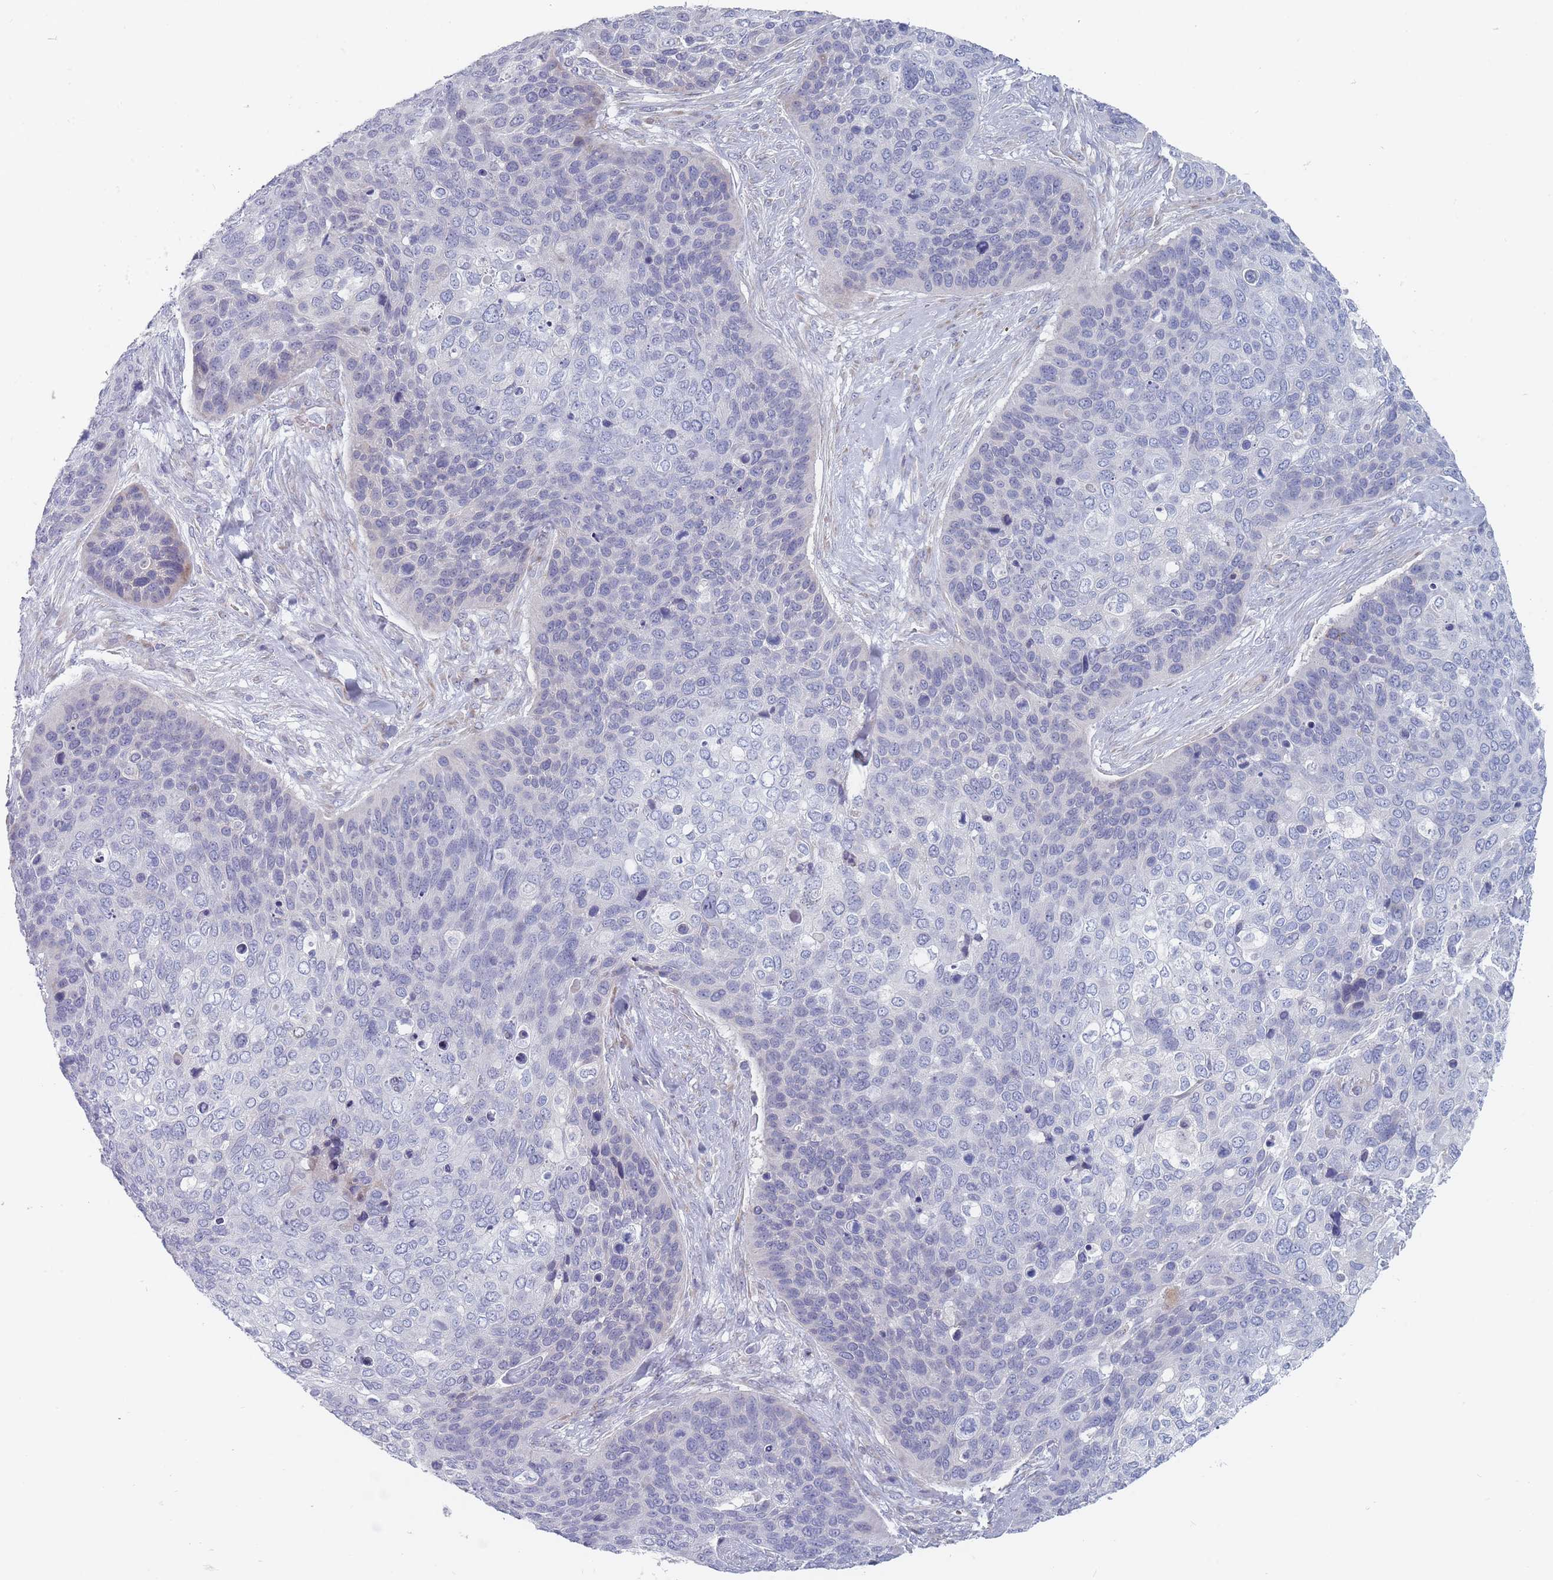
{"staining": {"intensity": "negative", "quantity": "none", "location": "none"}, "tissue": "skin cancer", "cell_type": "Tumor cells", "image_type": "cancer", "snomed": [{"axis": "morphology", "description": "Basal cell carcinoma"}, {"axis": "topography", "description": "Skin"}], "caption": "Immunohistochemistry photomicrograph of skin basal cell carcinoma stained for a protein (brown), which demonstrates no expression in tumor cells.", "gene": "SPATS1", "patient": {"sex": "female", "age": 74}}